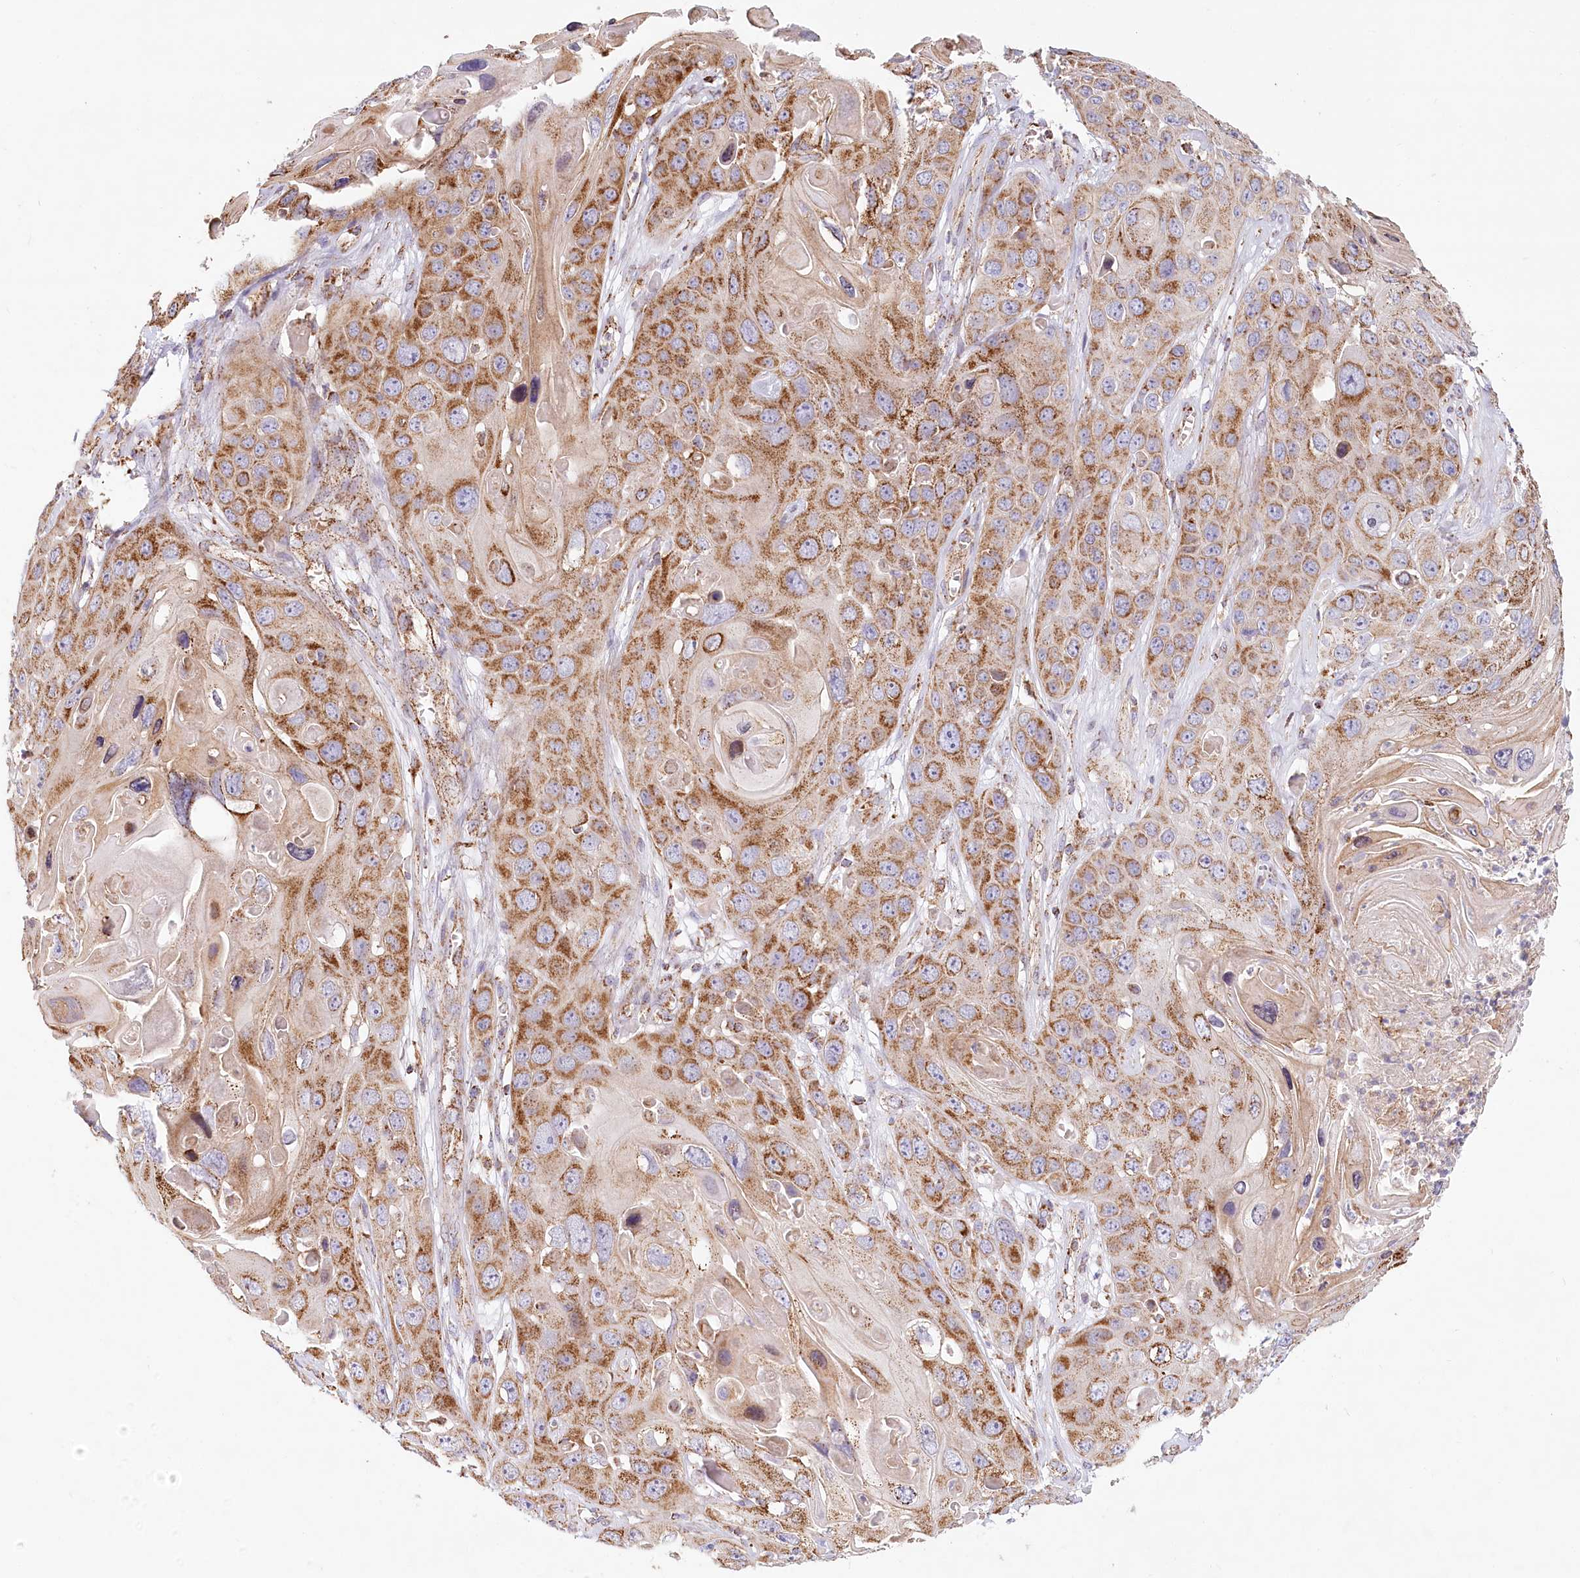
{"staining": {"intensity": "moderate", "quantity": ">75%", "location": "cytoplasmic/membranous"}, "tissue": "skin cancer", "cell_type": "Tumor cells", "image_type": "cancer", "snomed": [{"axis": "morphology", "description": "Squamous cell carcinoma, NOS"}, {"axis": "topography", "description": "Skin"}], "caption": "Immunohistochemistry histopathology image of human squamous cell carcinoma (skin) stained for a protein (brown), which reveals medium levels of moderate cytoplasmic/membranous expression in approximately >75% of tumor cells.", "gene": "UMPS", "patient": {"sex": "male", "age": 55}}